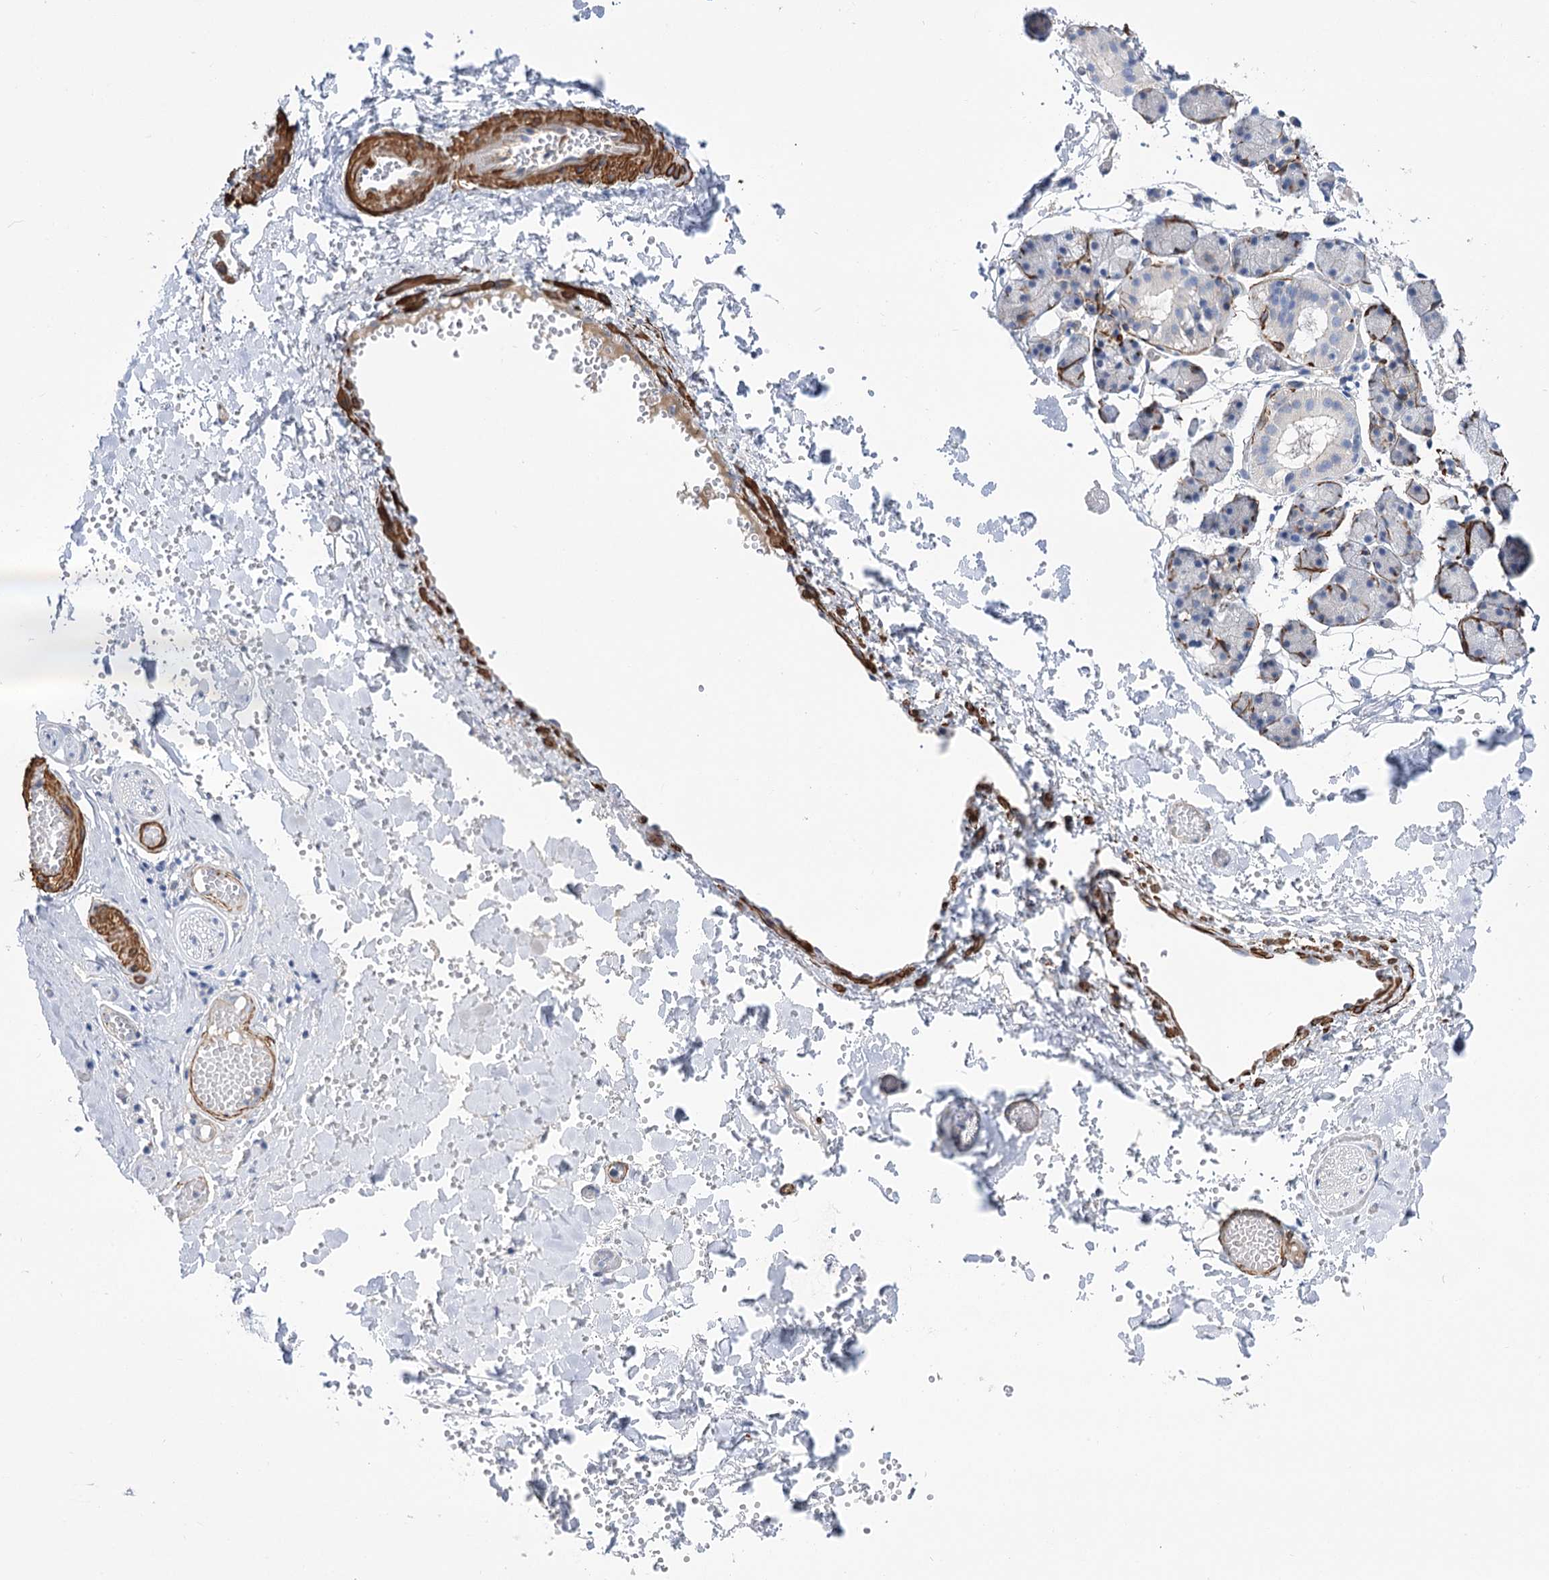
{"staining": {"intensity": "strong", "quantity": "<25%", "location": "cytoplasmic/membranous"}, "tissue": "salivary gland", "cell_type": "Glandular cells", "image_type": "normal", "snomed": [{"axis": "morphology", "description": "Normal tissue, NOS"}, {"axis": "topography", "description": "Salivary gland"}], "caption": "Immunohistochemistry of normal salivary gland demonstrates medium levels of strong cytoplasmic/membranous staining in approximately <25% of glandular cells.", "gene": "WASHC3", "patient": {"sex": "female", "age": 33}}